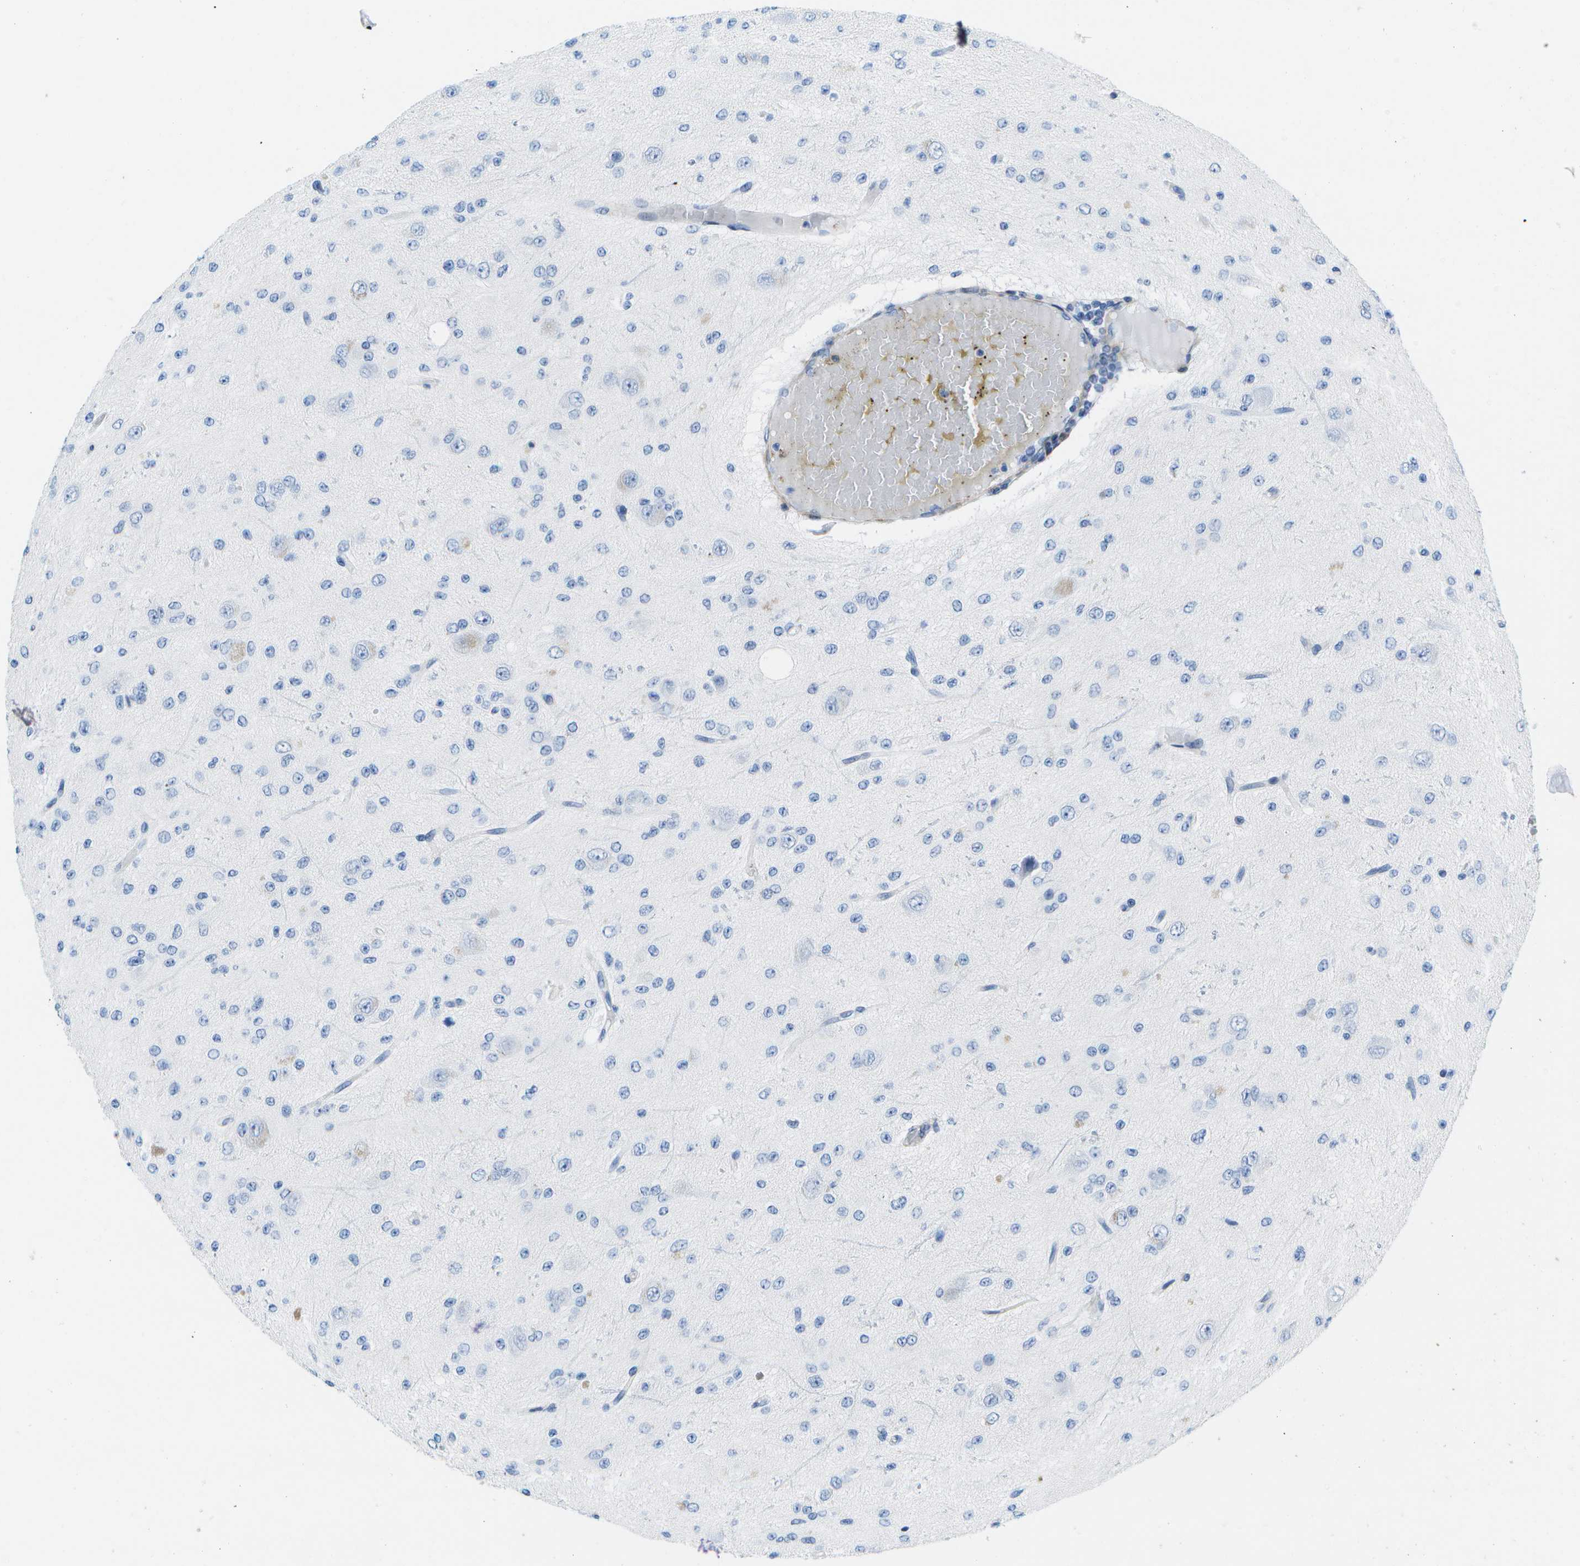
{"staining": {"intensity": "negative", "quantity": "none", "location": "none"}, "tissue": "glioma", "cell_type": "Tumor cells", "image_type": "cancer", "snomed": [{"axis": "morphology", "description": "Glioma, malignant, High grade"}, {"axis": "topography", "description": "pancreas cauda"}], "caption": "A micrograph of human malignant glioma (high-grade) is negative for staining in tumor cells.", "gene": "ADGRG6", "patient": {"sex": "male", "age": 60}}